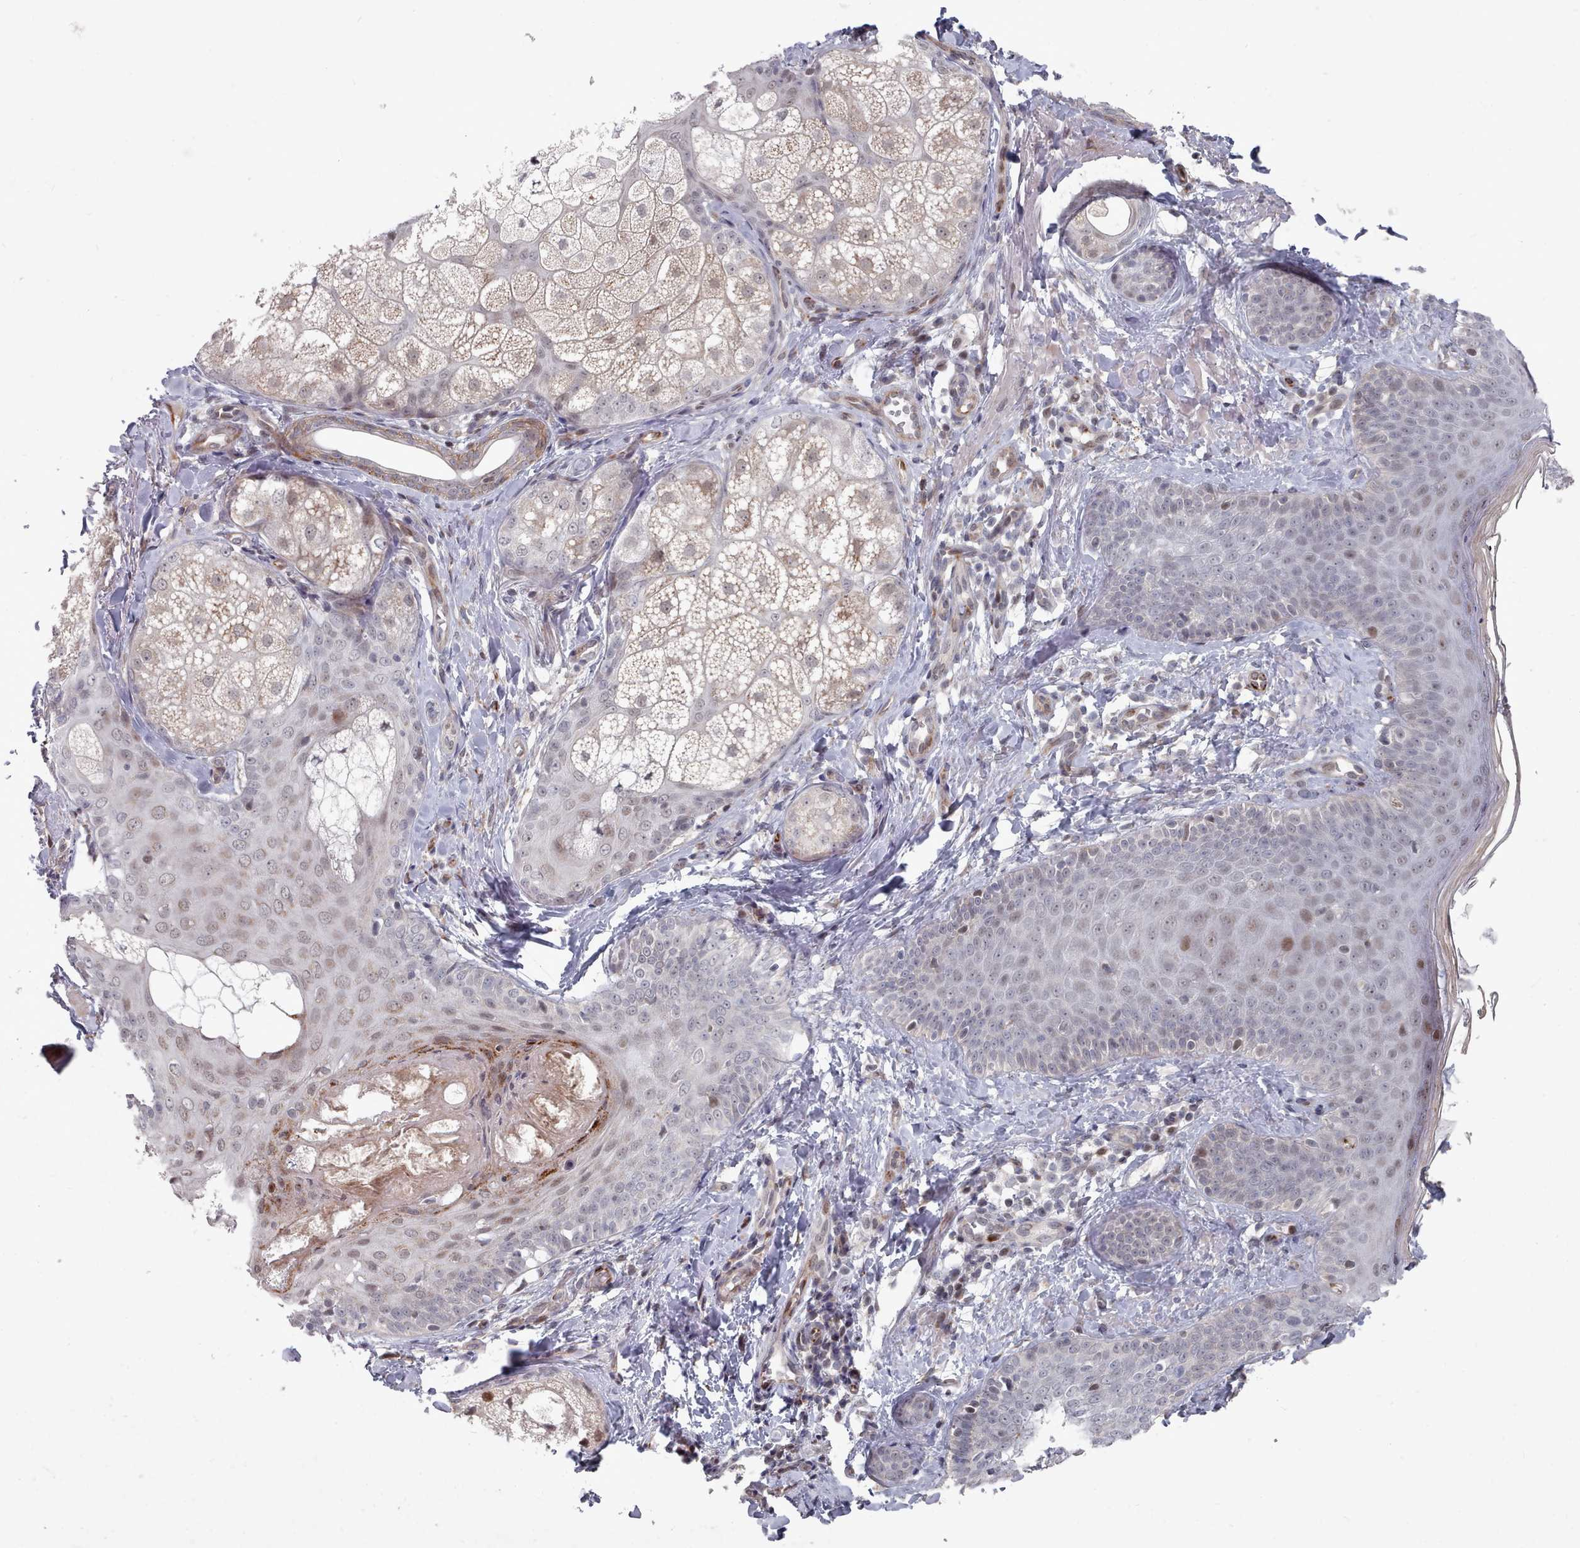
{"staining": {"intensity": "negative", "quantity": "none", "location": "none"}, "tissue": "skin", "cell_type": "Fibroblasts", "image_type": "normal", "snomed": [{"axis": "morphology", "description": "Normal tissue, NOS"}, {"axis": "topography", "description": "Skin"}], "caption": "This image is of normal skin stained with IHC to label a protein in brown with the nuclei are counter-stained blue. There is no positivity in fibroblasts. The staining was performed using DAB (3,3'-diaminobenzidine) to visualize the protein expression in brown, while the nuclei were stained in blue with hematoxylin (Magnification: 20x).", "gene": "CPSF4", "patient": {"sex": "male", "age": 57}}